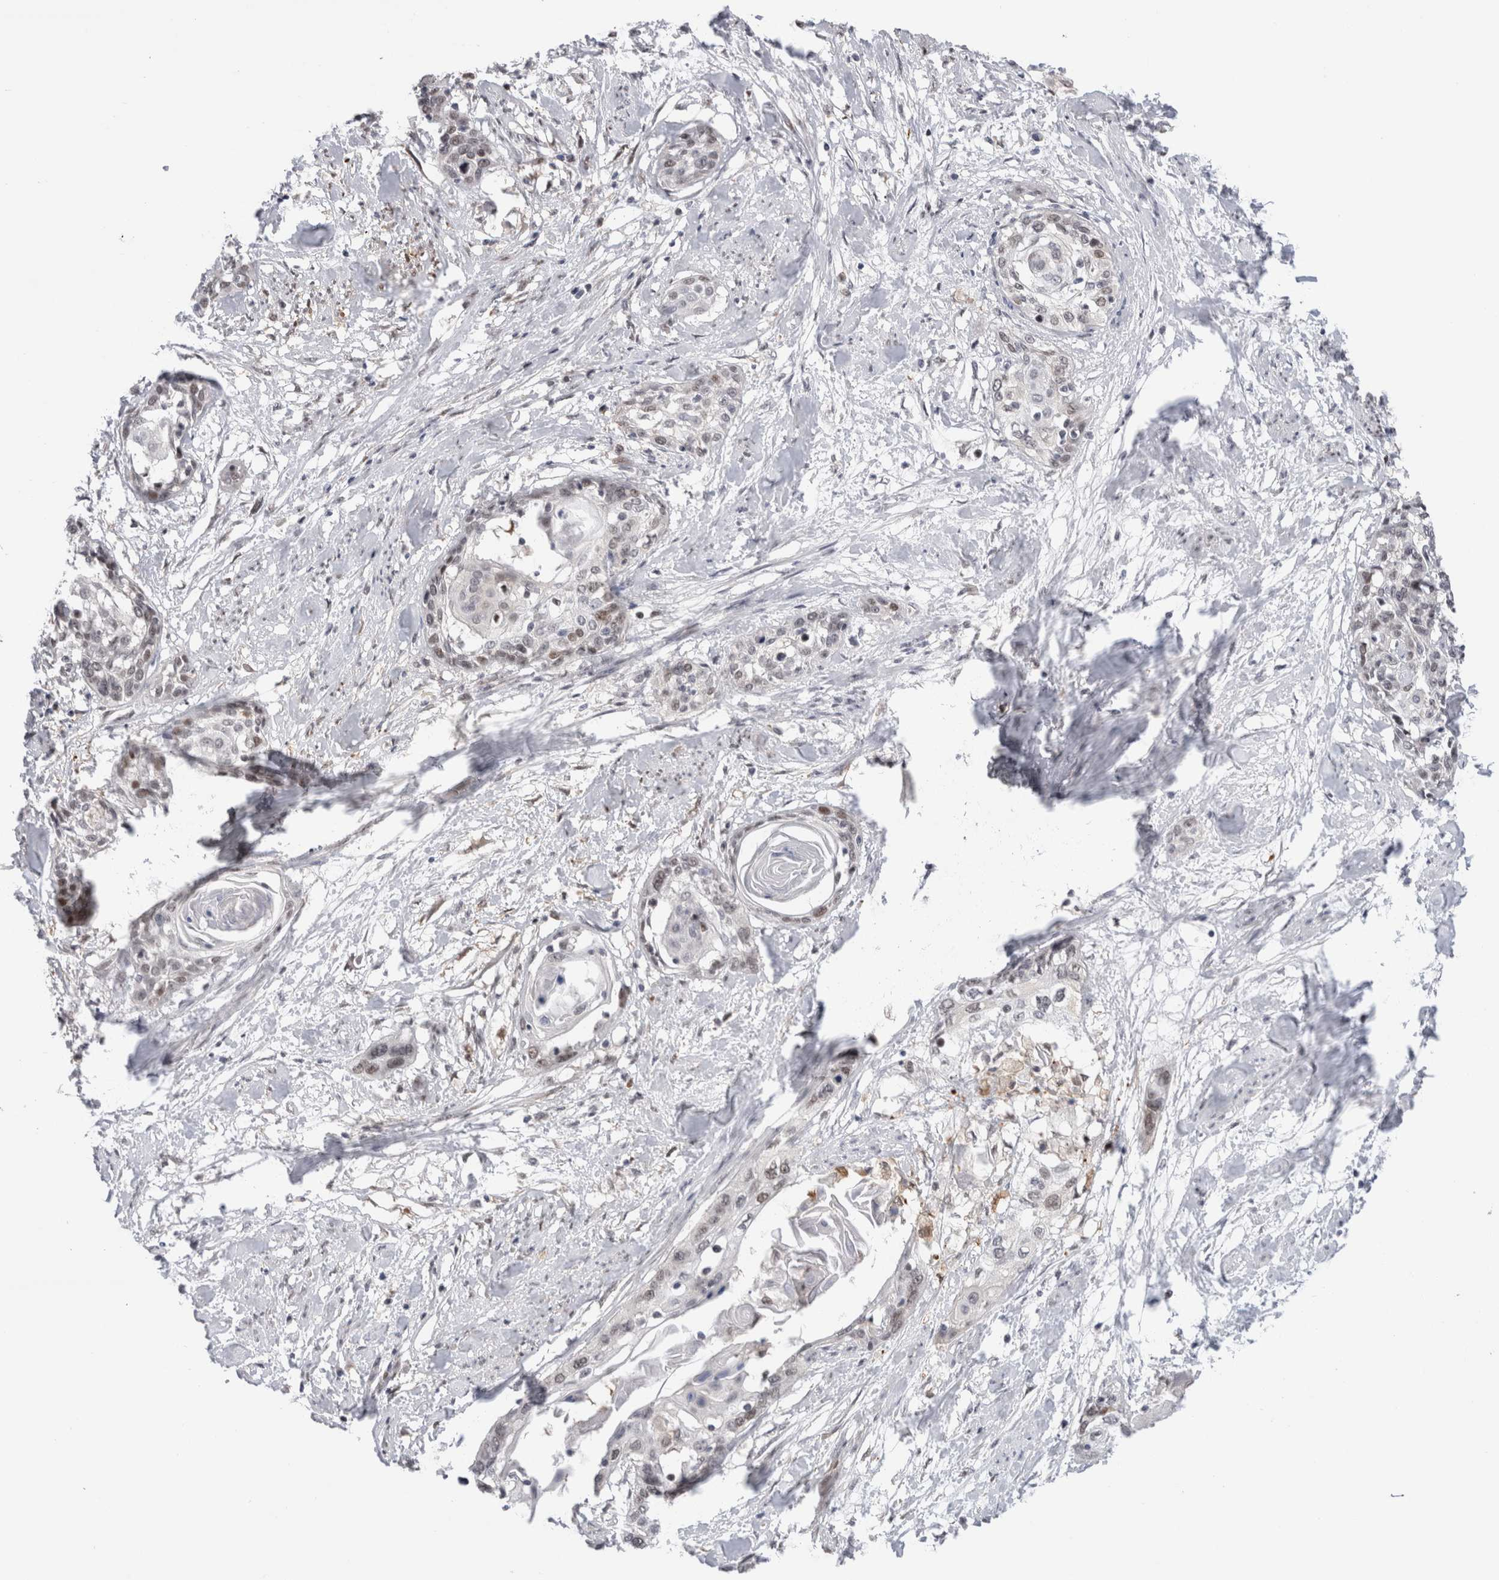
{"staining": {"intensity": "weak", "quantity": "<25%", "location": "nuclear"}, "tissue": "cervical cancer", "cell_type": "Tumor cells", "image_type": "cancer", "snomed": [{"axis": "morphology", "description": "Squamous cell carcinoma, NOS"}, {"axis": "topography", "description": "Cervix"}], "caption": "A photomicrograph of squamous cell carcinoma (cervical) stained for a protein displays no brown staining in tumor cells.", "gene": "ZNF521", "patient": {"sex": "female", "age": 57}}